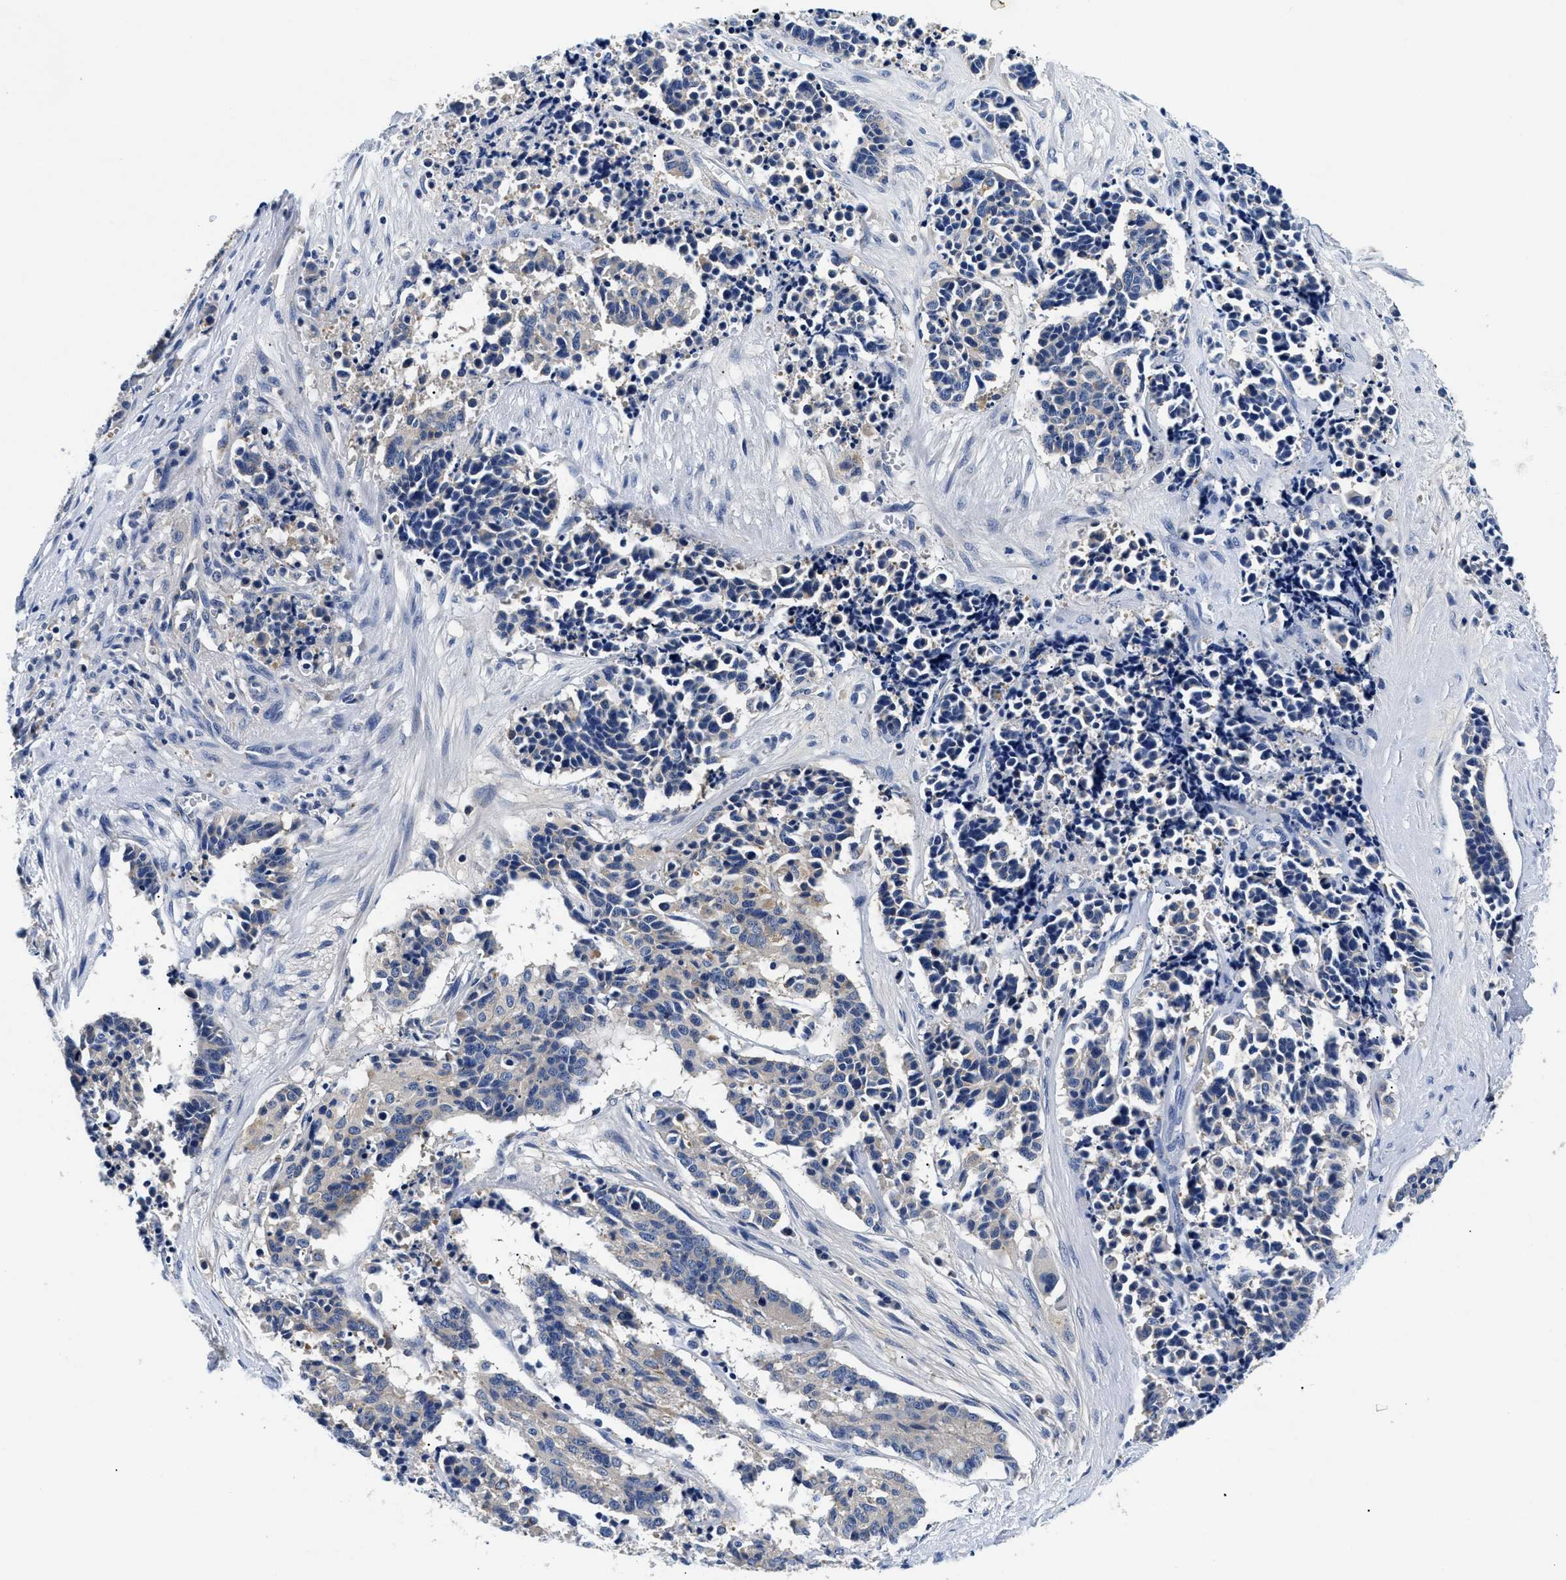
{"staining": {"intensity": "negative", "quantity": "none", "location": "none"}, "tissue": "cervical cancer", "cell_type": "Tumor cells", "image_type": "cancer", "snomed": [{"axis": "morphology", "description": "Squamous cell carcinoma, NOS"}, {"axis": "topography", "description": "Cervix"}], "caption": "Human cervical squamous cell carcinoma stained for a protein using immunohistochemistry (IHC) reveals no expression in tumor cells.", "gene": "MEA1", "patient": {"sex": "female", "age": 35}}